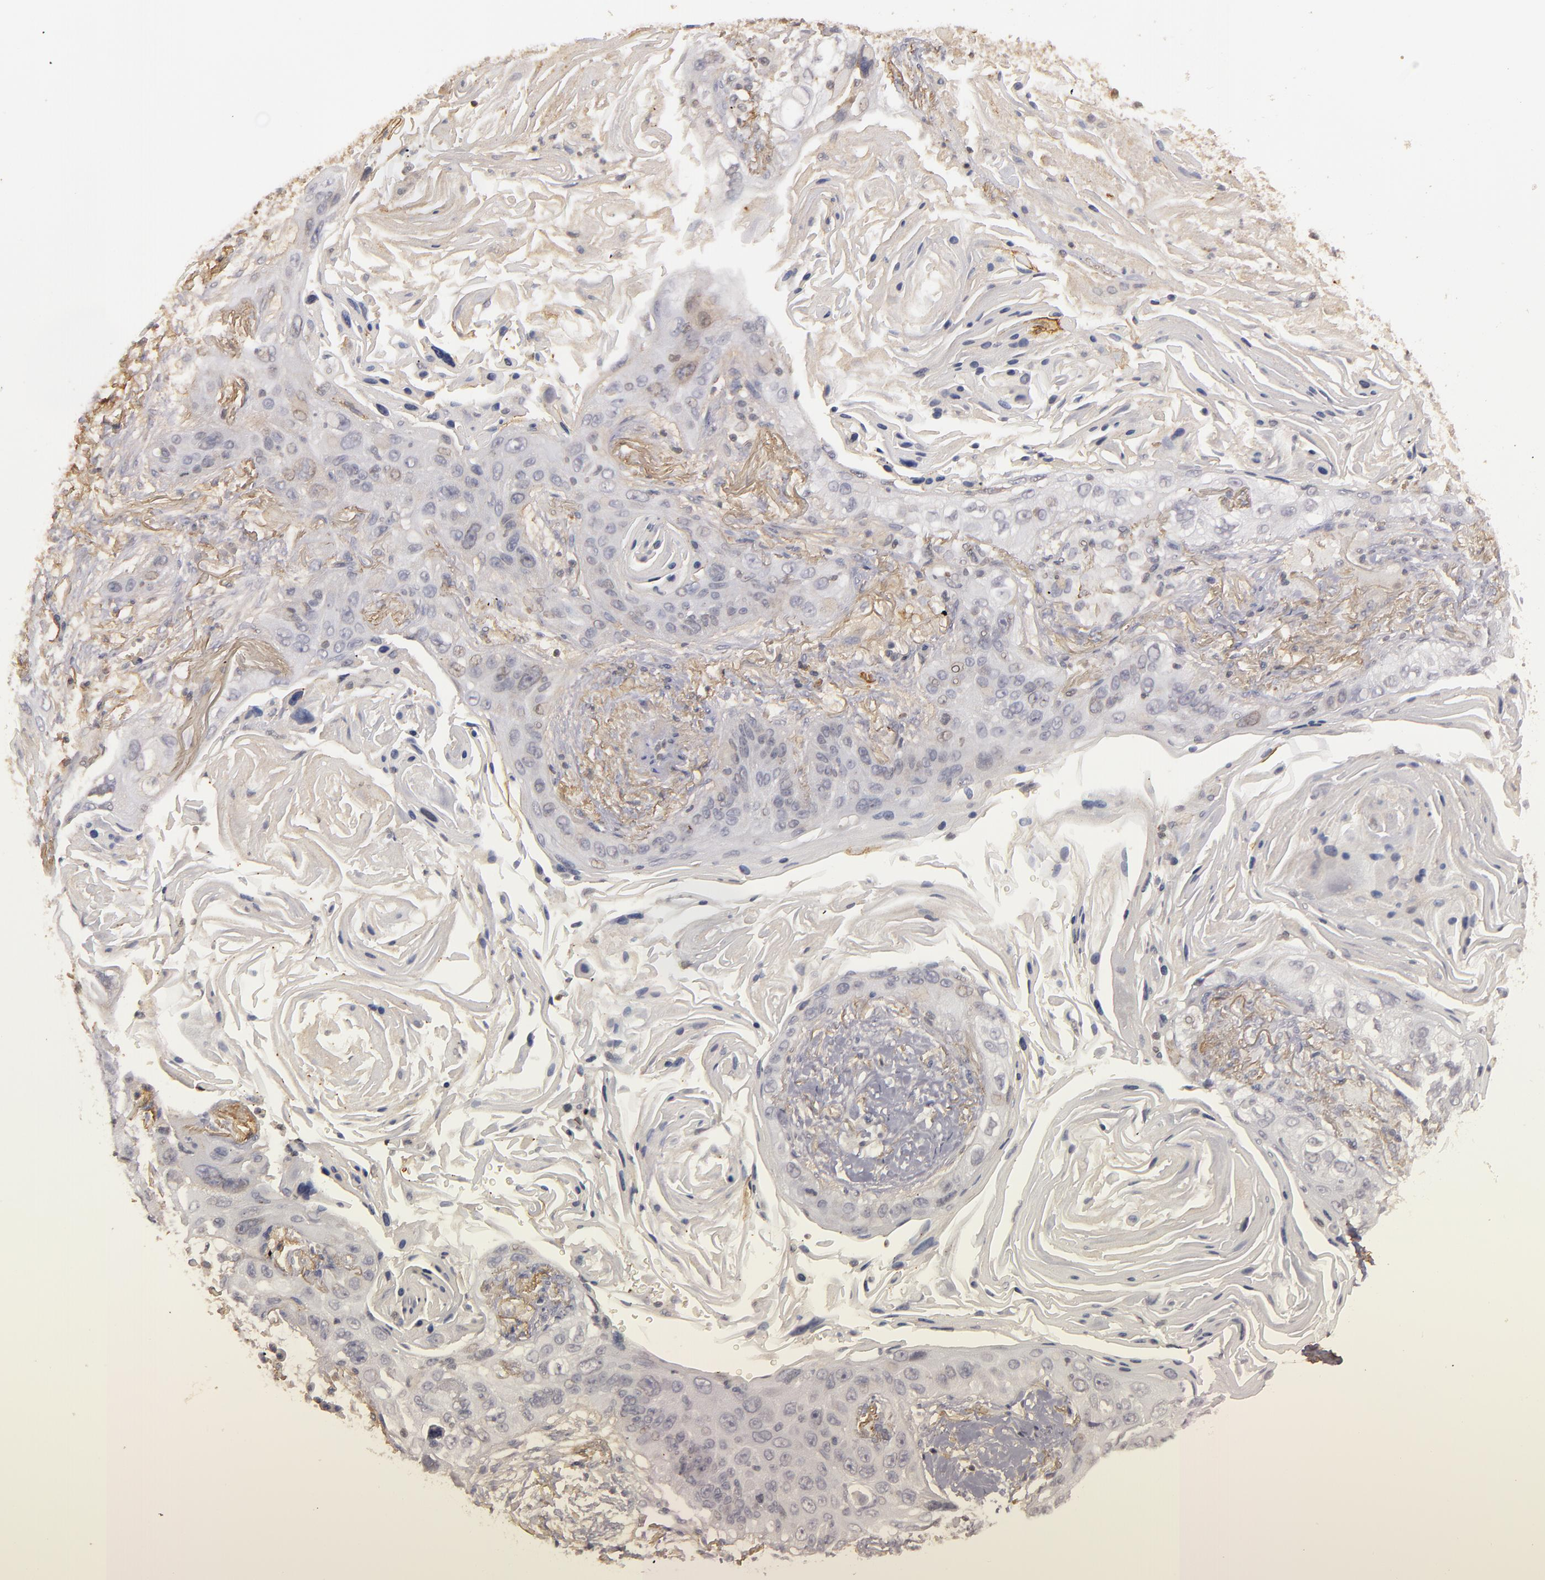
{"staining": {"intensity": "weak", "quantity": "<25%", "location": "cytoplasmic/membranous"}, "tissue": "lung cancer", "cell_type": "Tumor cells", "image_type": "cancer", "snomed": [{"axis": "morphology", "description": "Squamous cell carcinoma, NOS"}, {"axis": "topography", "description": "Lung"}], "caption": "IHC of squamous cell carcinoma (lung) shows no positivity in tumor cells.", "gene": "MBL2", "patient": {"sex": "female", "age": 67}}